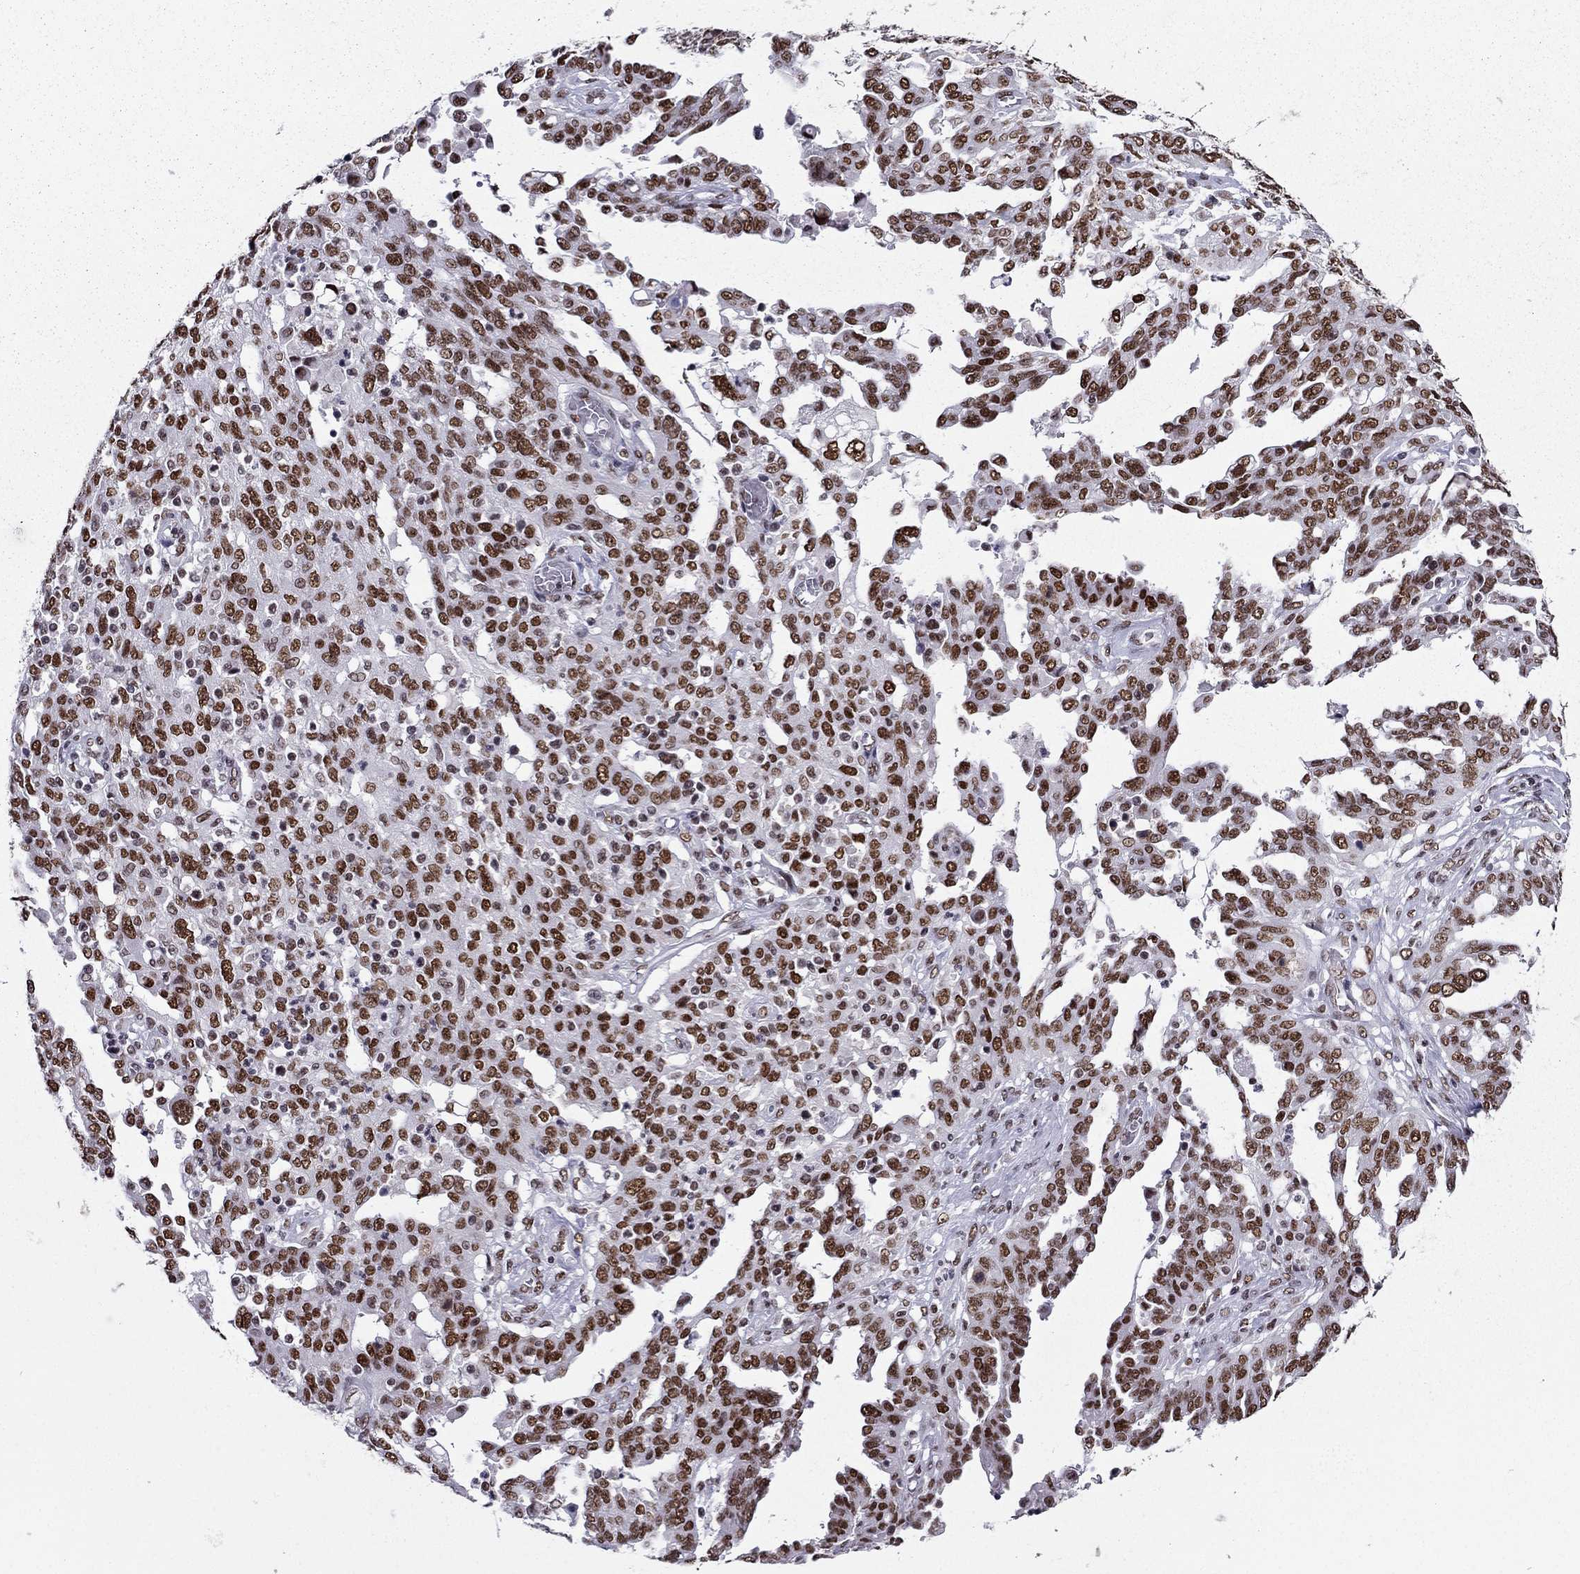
{"staining": {"intensity": "strong", "quantity": ">75%", "location": "nuclear"}, "tissue": "ovarian cancer", "cell_type": "Tumor cells", "image_type": "cancer", "snomed": [{"axis": "morphology", "description": "Cystadenocarcinoma, serous, NOS"}, {"axis": "topography", "description": "Ovary"}], "caption": "Protein analysis of ovarian cancer (serous cystadenocarcinoma) tissue shows strong nuclear expression in approximately >75% of tumor cells.", "gene": "ZNF420", "patient": {"sex": "female", "age": 67}}